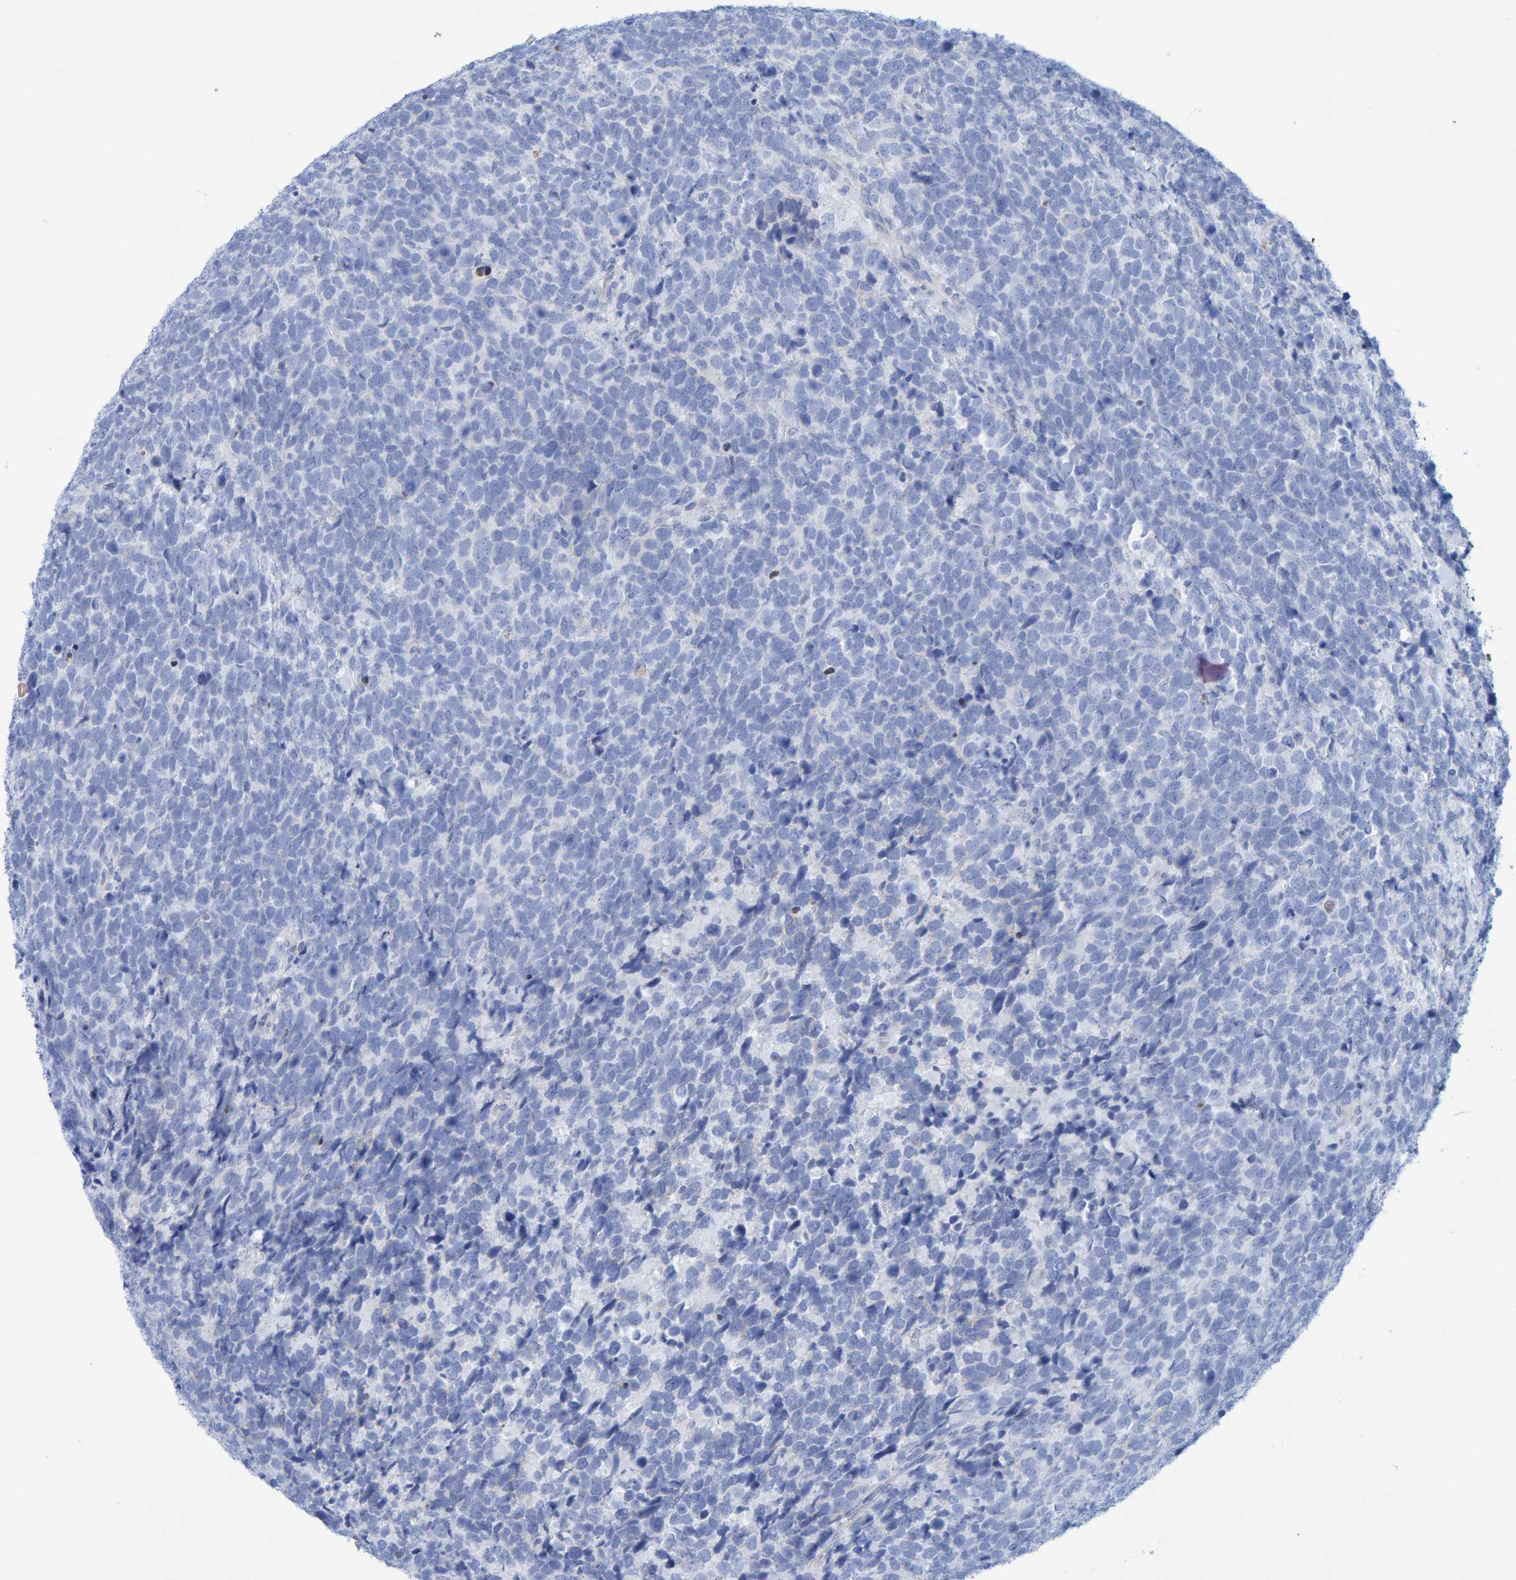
{"staining": {"intensity": "negative", "quantity": "none", "location": "none"}, "tissue": "urothelial cancer", "cell_type": "Tumor cells", "image_type": "cancer", "snomed": [{"axis": "morphology", "description": "Urothelial carcinoma, High grade"}, {"axis": "topography", "description": "Urinary bladder"}], "caption": "IHC image of neoplastic tissue: human urothelial carcinoma (high-grade) stained with DAB shows no significant protein expression in tumor cells.", "gene": "JAKMIP3", "patient": {"sex": "female", "age": 82}}